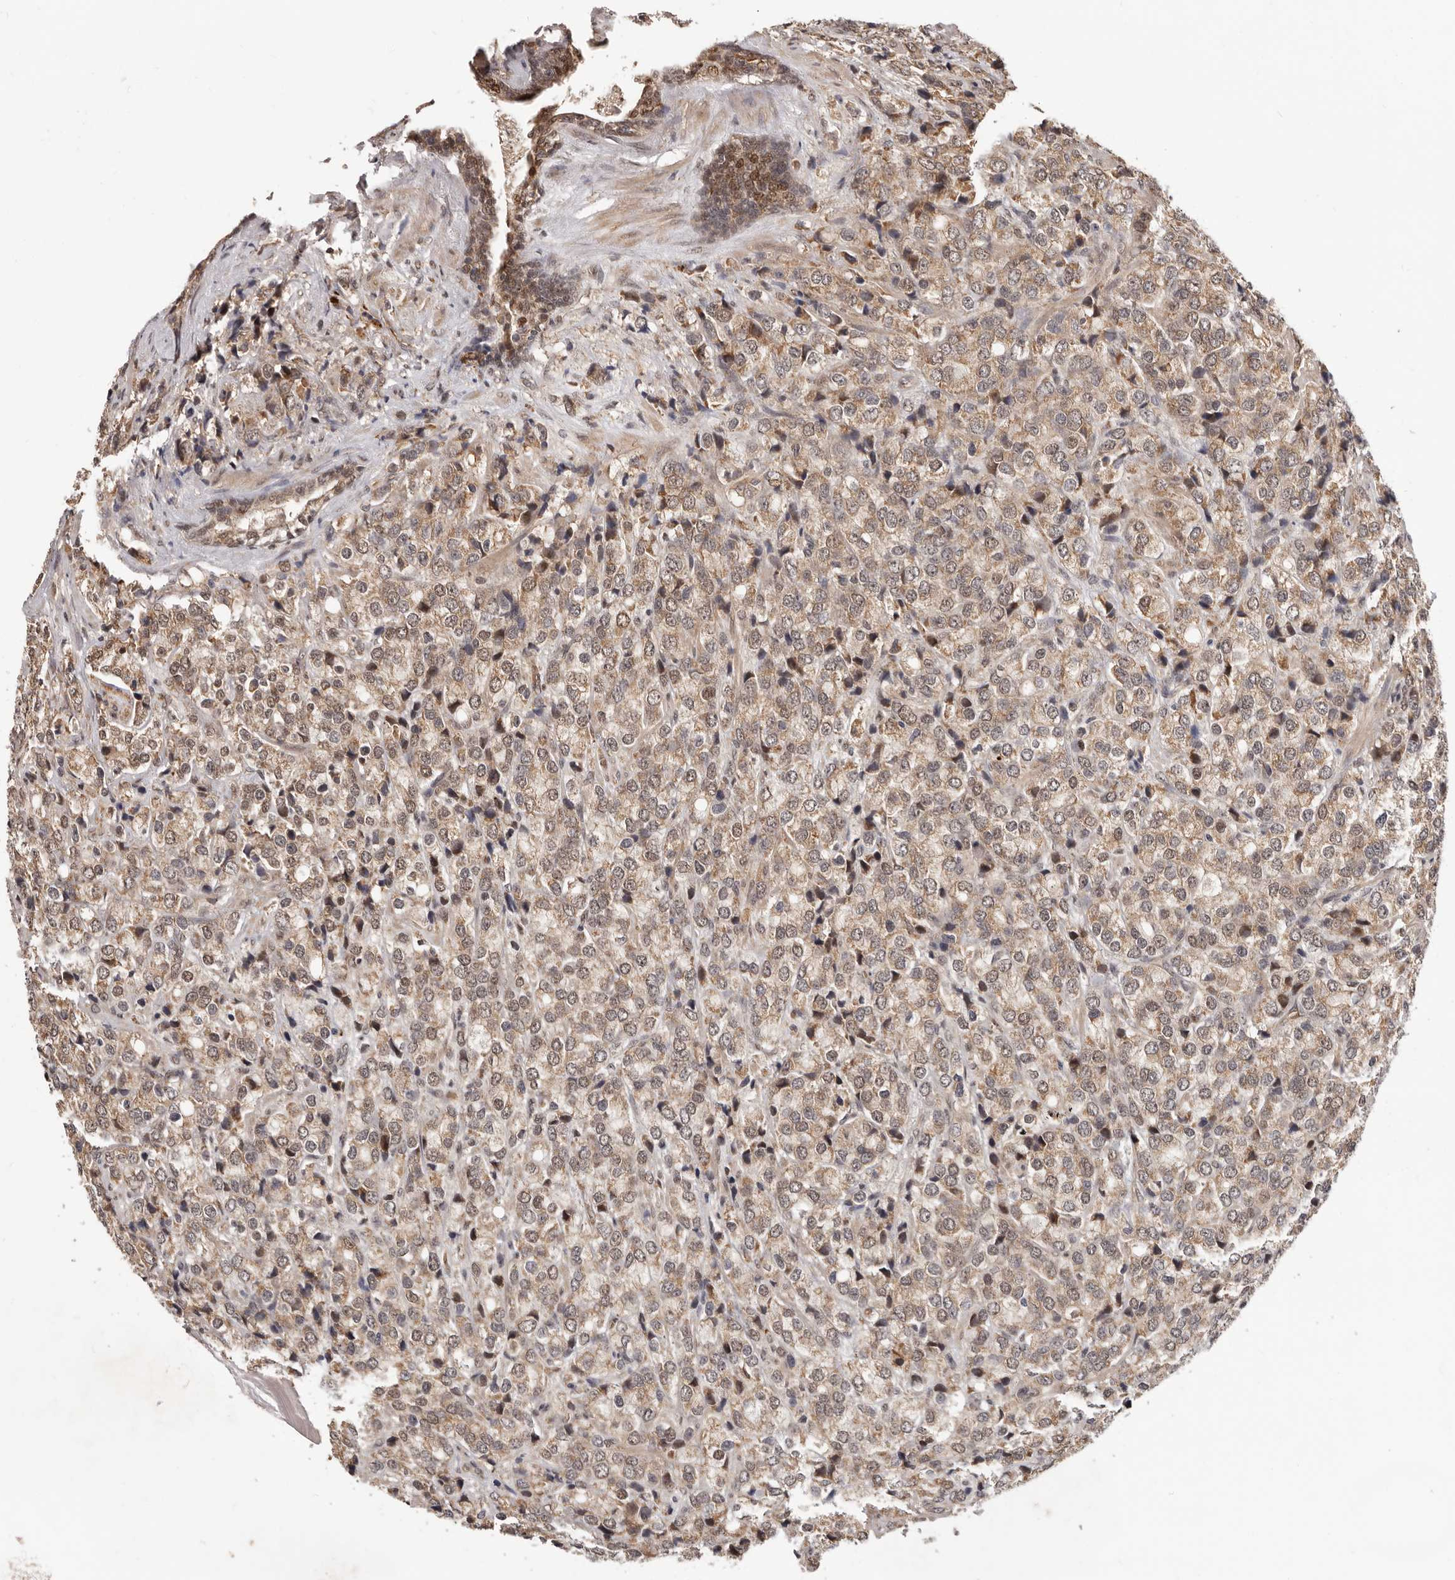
{"staining": {"intensity": "weak", "quantity": ">75%", "location": "cytoplasmic/membranous,nuclear"}, "tissue": "prostate cancer", "cell_type": "Tumor cells", "image_type": "cancer", "snomed": [{"axis": "morphology", "description": "Adenocarcinoma, Medium grade"}, {"axis": "topography", "description": "Prostate"}], "caption": "Weak cytoplasmic/membranous and nuclear positivity for a protein is identified in about >75% of tumor cells of prostate adenocarcinoma (medium-grade) using immunohistochemistry.", "gene": "NCOA3", "patient": {"sex": "male", "age": 70}}